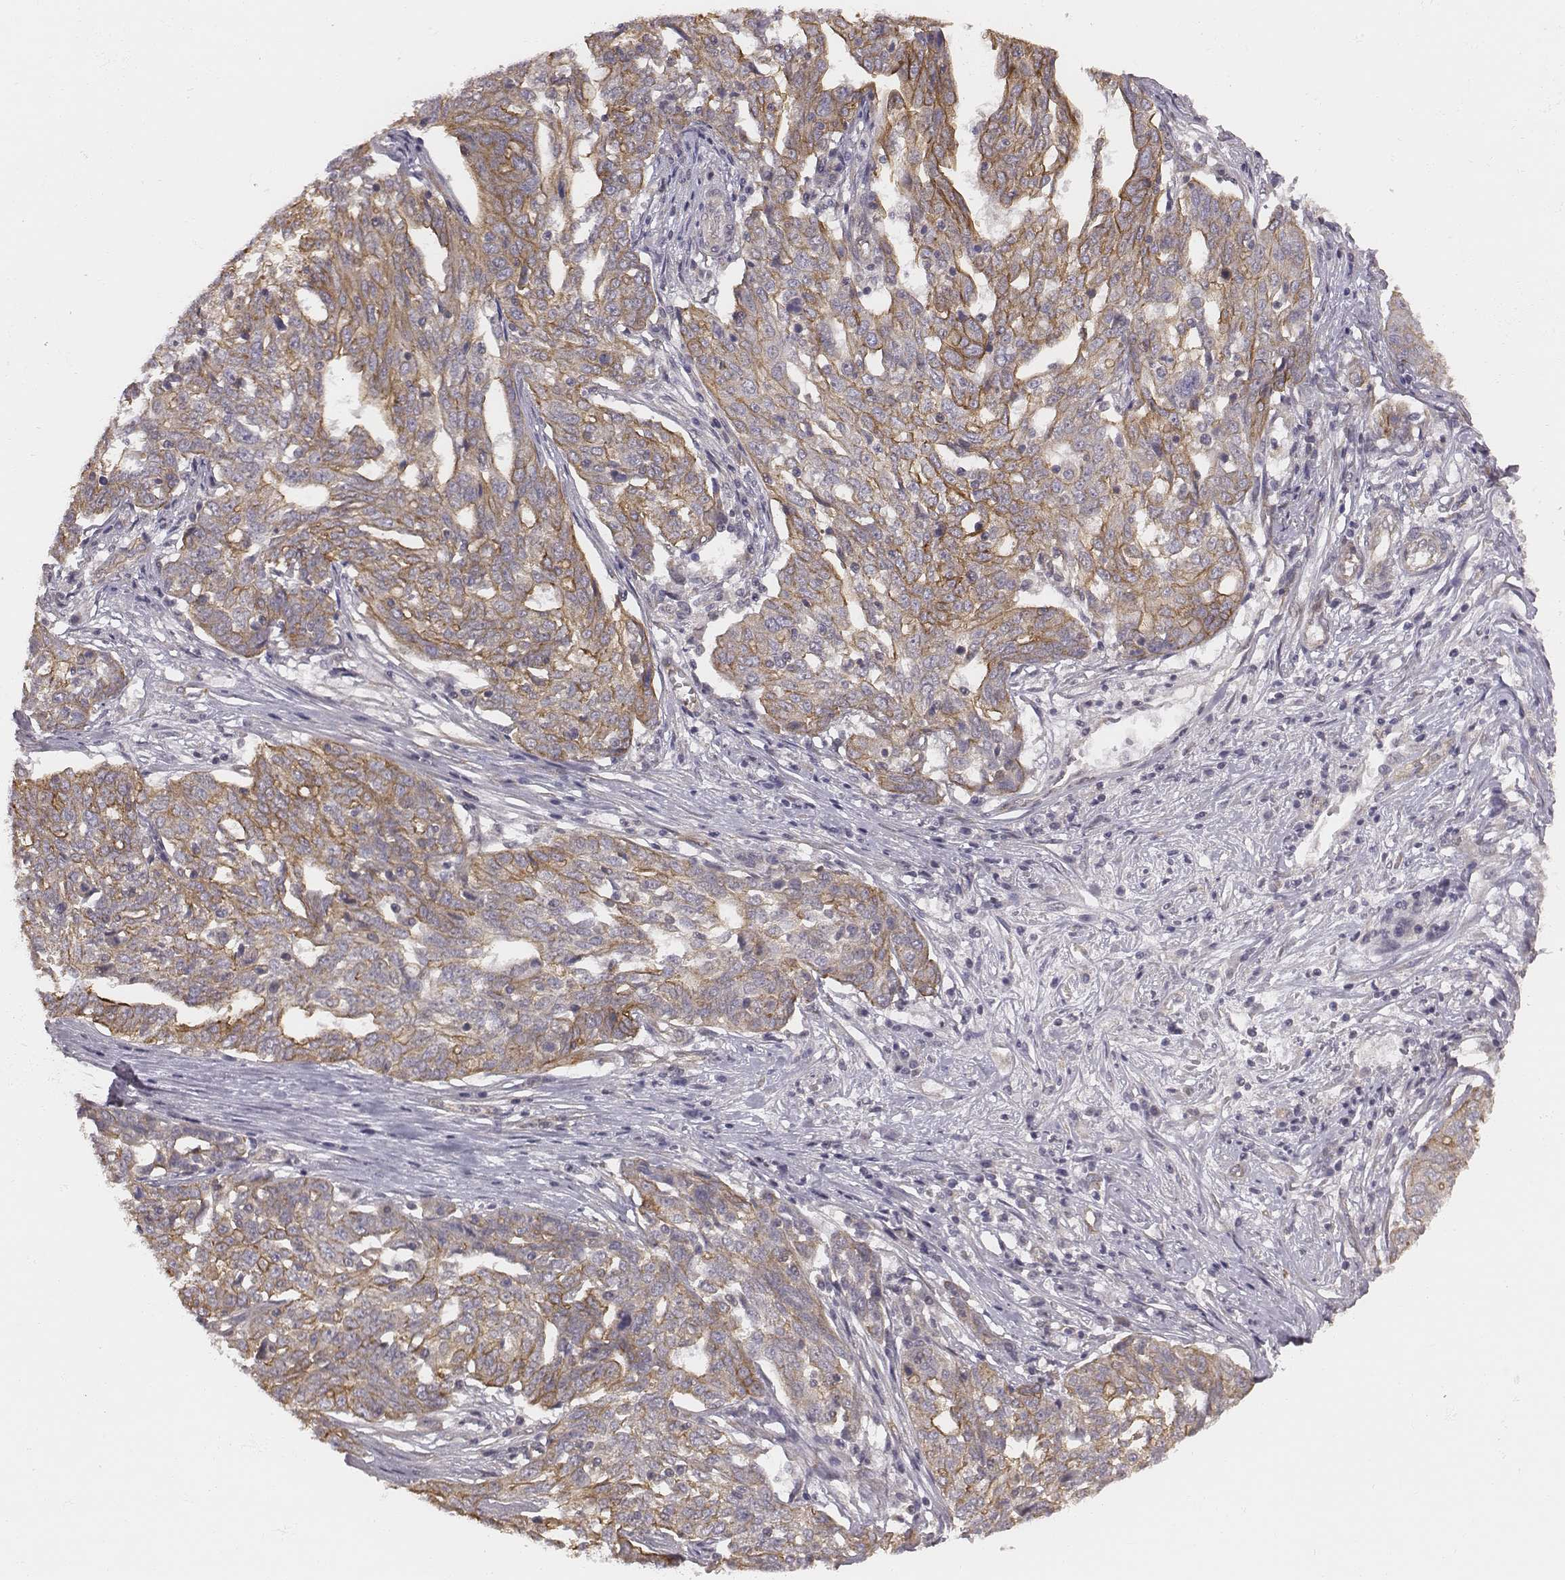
{"staining": {"intensity": "moderate", "quantity": ">75%", "location": "cytoplasmic/membranous"}, "tissue": "ovarian cancer", "cell_type": "Tumor cells", "image_type": "cancer", "snomed": [{"axis": "morphology", "description": "Cystadenocarcinoma, serous, NOS"}, {"axis": "topography", "description": "Ovary"}], "caption": "Immunohistochemical staining of serous cystadenocarcinoma (ovarian) reveals medium levels of moderate cytoplasmic/membranous protein expression in about >75% of tumor cells.", "gene": "SCARF1", "patient": {"sex": "female", "age": 67}}